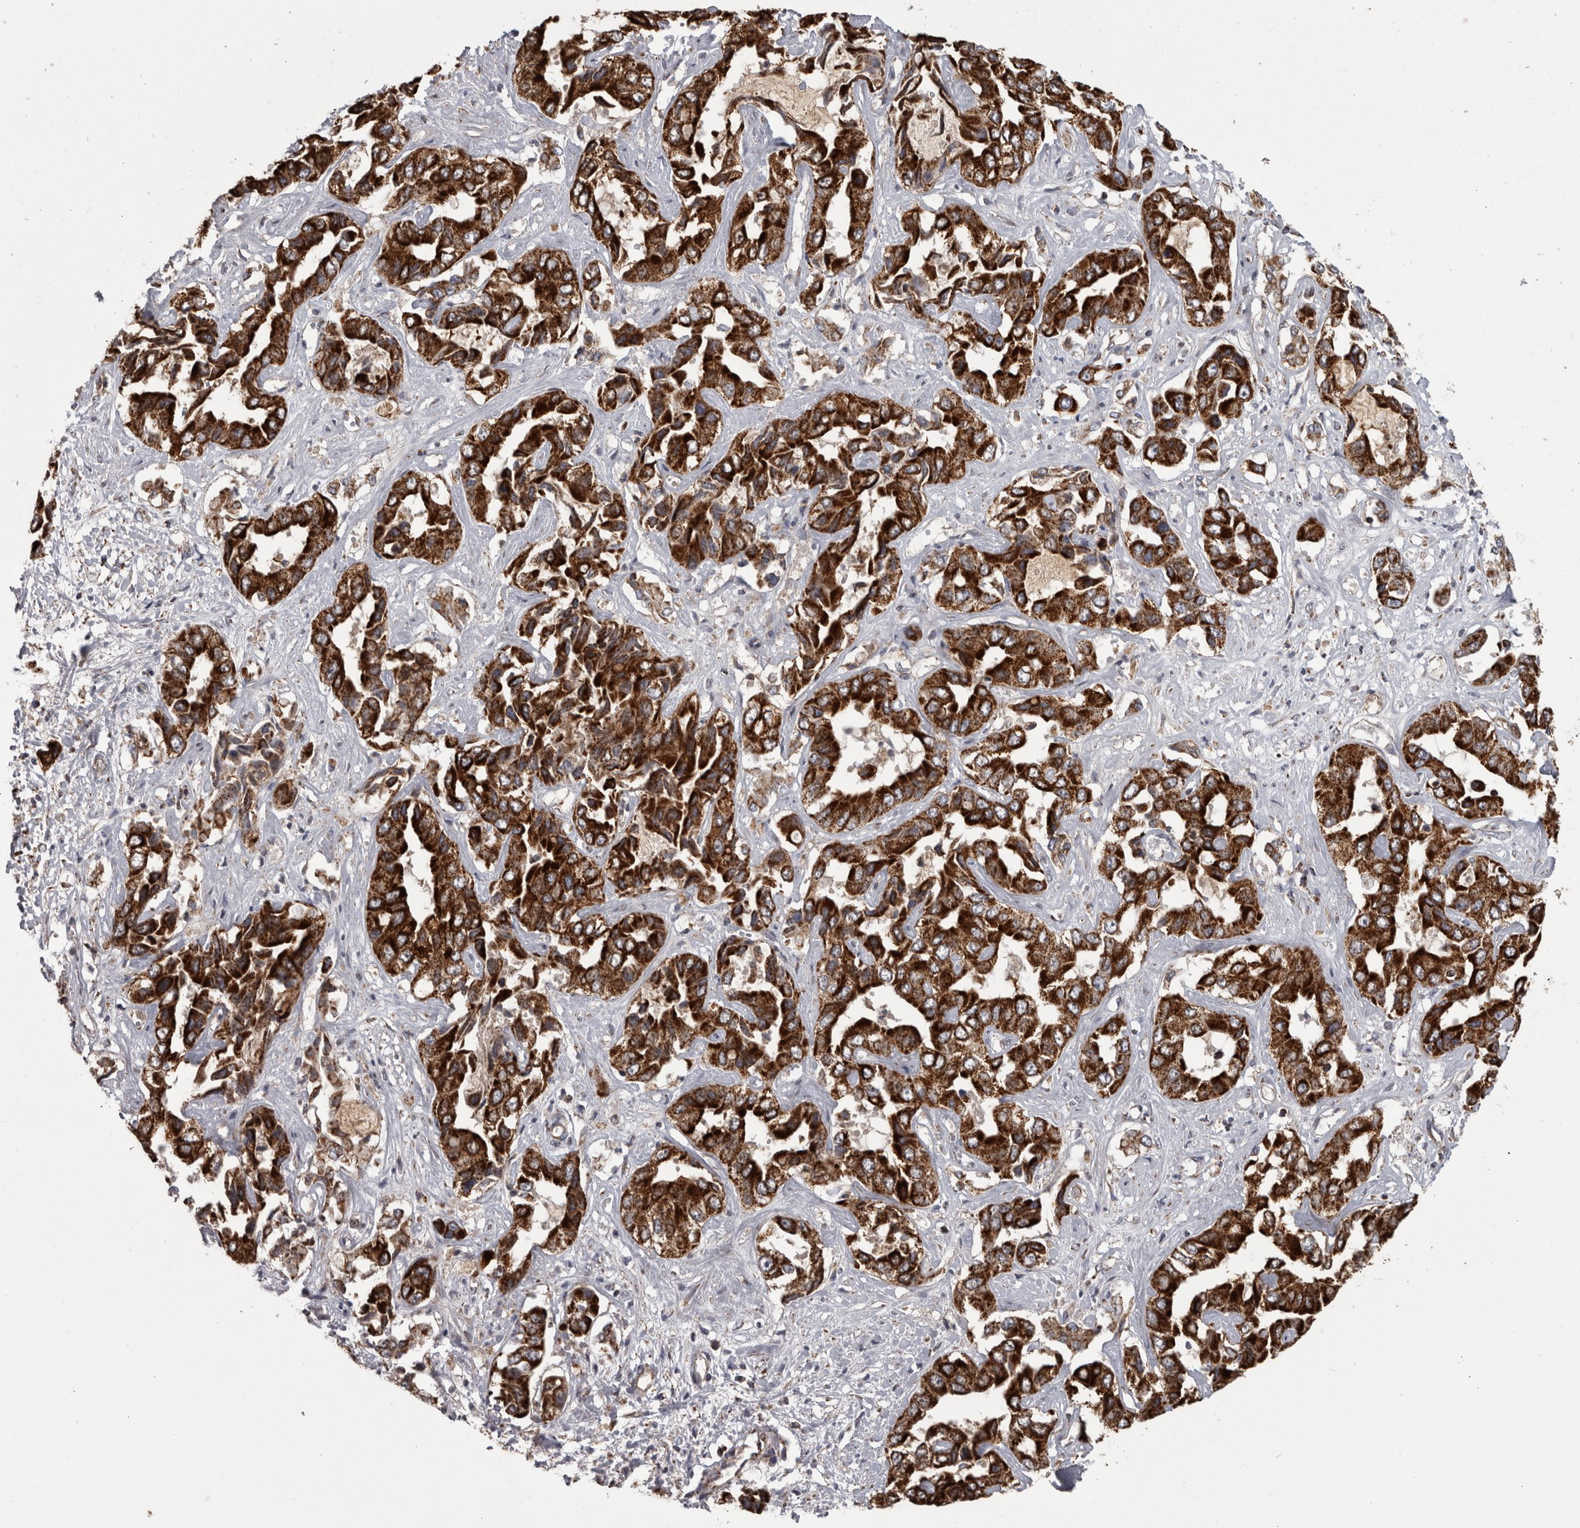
{"staining": {"intensity": "strong", "quantity": "25%-75%", "location": "cytoplasmic/membranous"}, "tissue": "liver cancer", "cell_type": "Tumor cells", "image_type": "cancer", "snomed": [{"axis": "morphology", "description": "Cholangiocarcinoma"}, {"axis": "topography", "description": "Liver"}], "caption": "Liver cancer (cholangiocarcinoma) tissue displays strong cytoplasmic/membranous expression in about 25%-75% of tumor cells, visualized by immunohistochemistry.", "gene": "MDH2", "patient": {"sex": "female", "age": 52}}